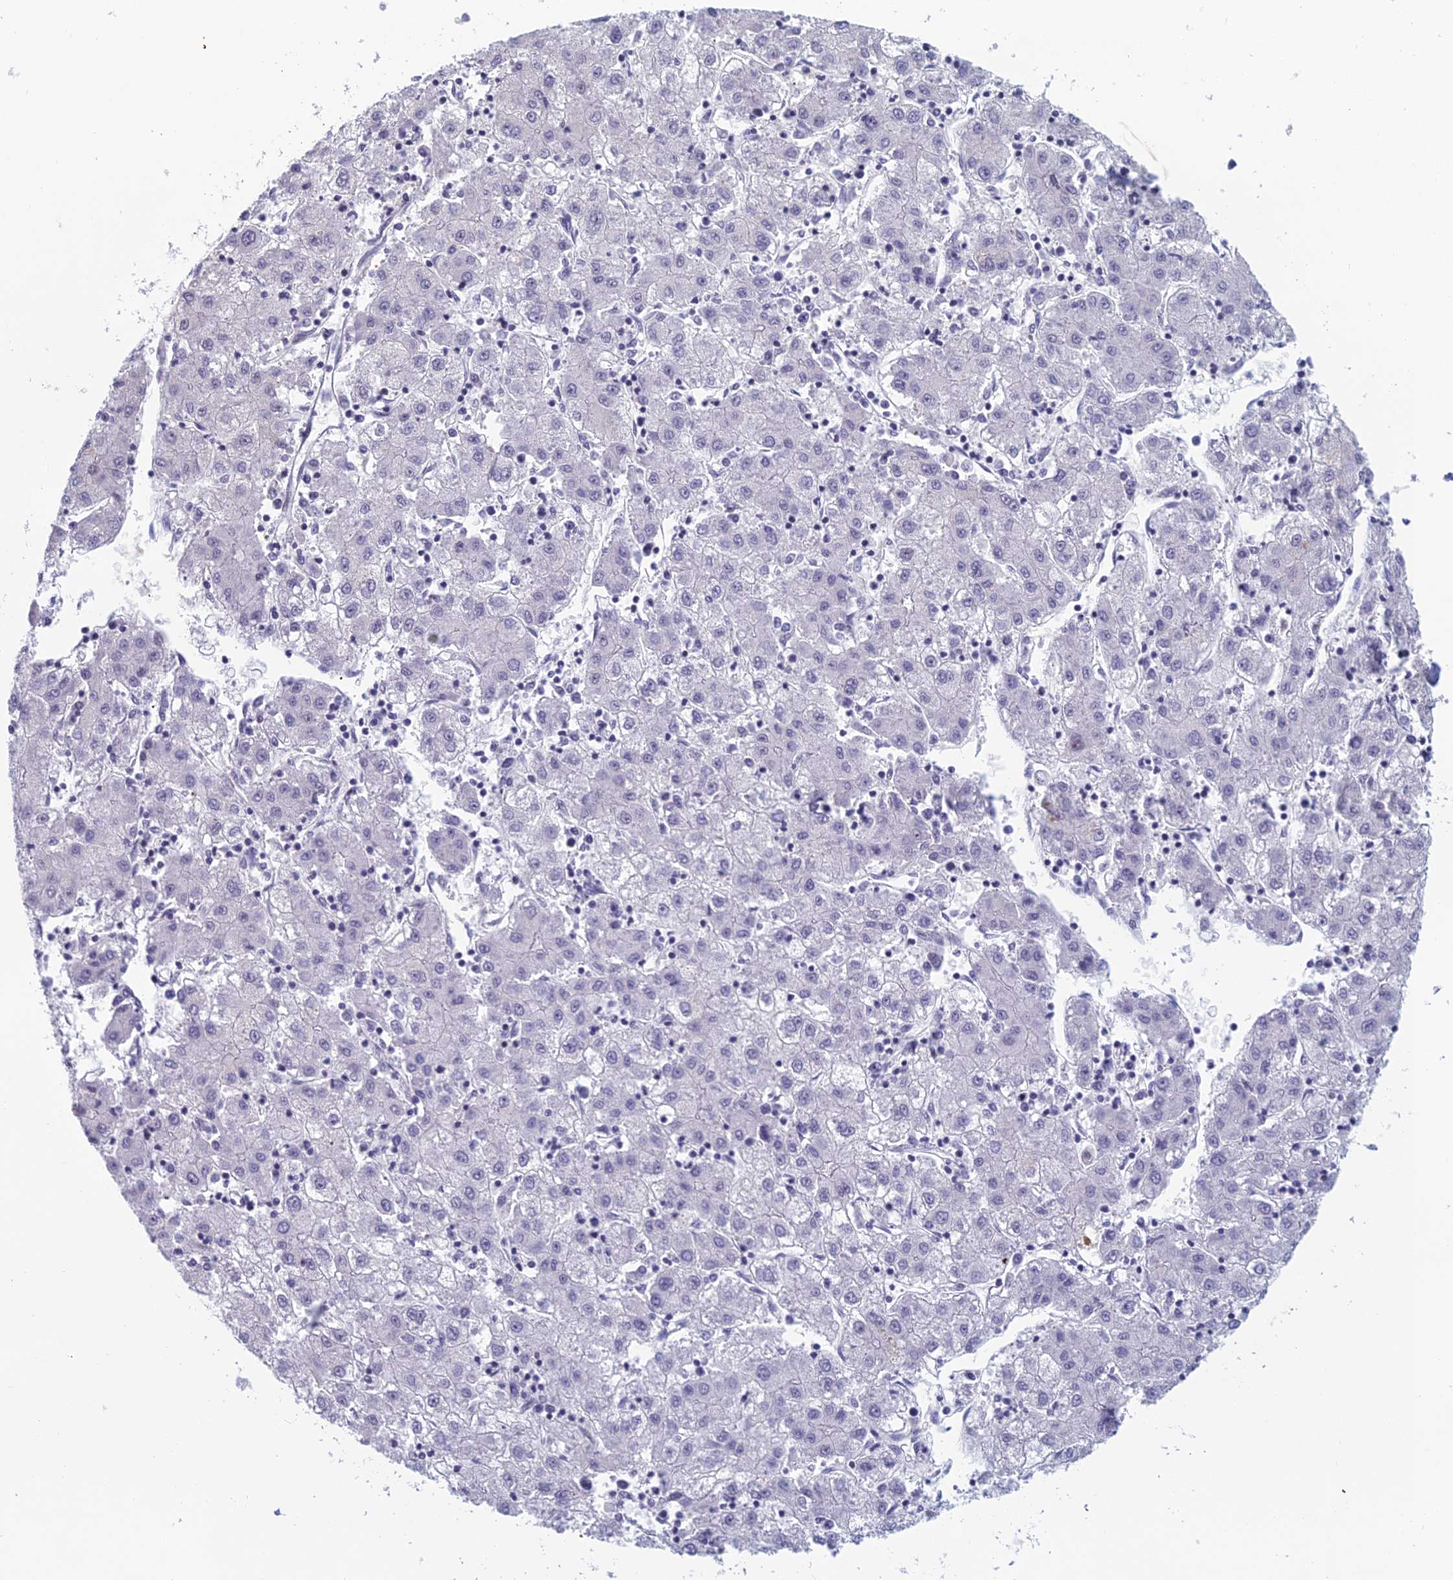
{"staining": {"intensity": "negative", "quantity": "none", "location": "none"}, "tissue": "liver cancer", "cell_type": "Tumor cells", "image_type": "cancer", "snomed": [{"axis": "morphology", "description": "Carcinoma, Hepatocellular, NOS"}, {"axis": "topography", "description": "Liver"}], "caption": "Image shows no significant protein positivity in tumor cells of liver cancer.", "gene": "RGS17", "patient": {"sex": "male", "age": 72}}